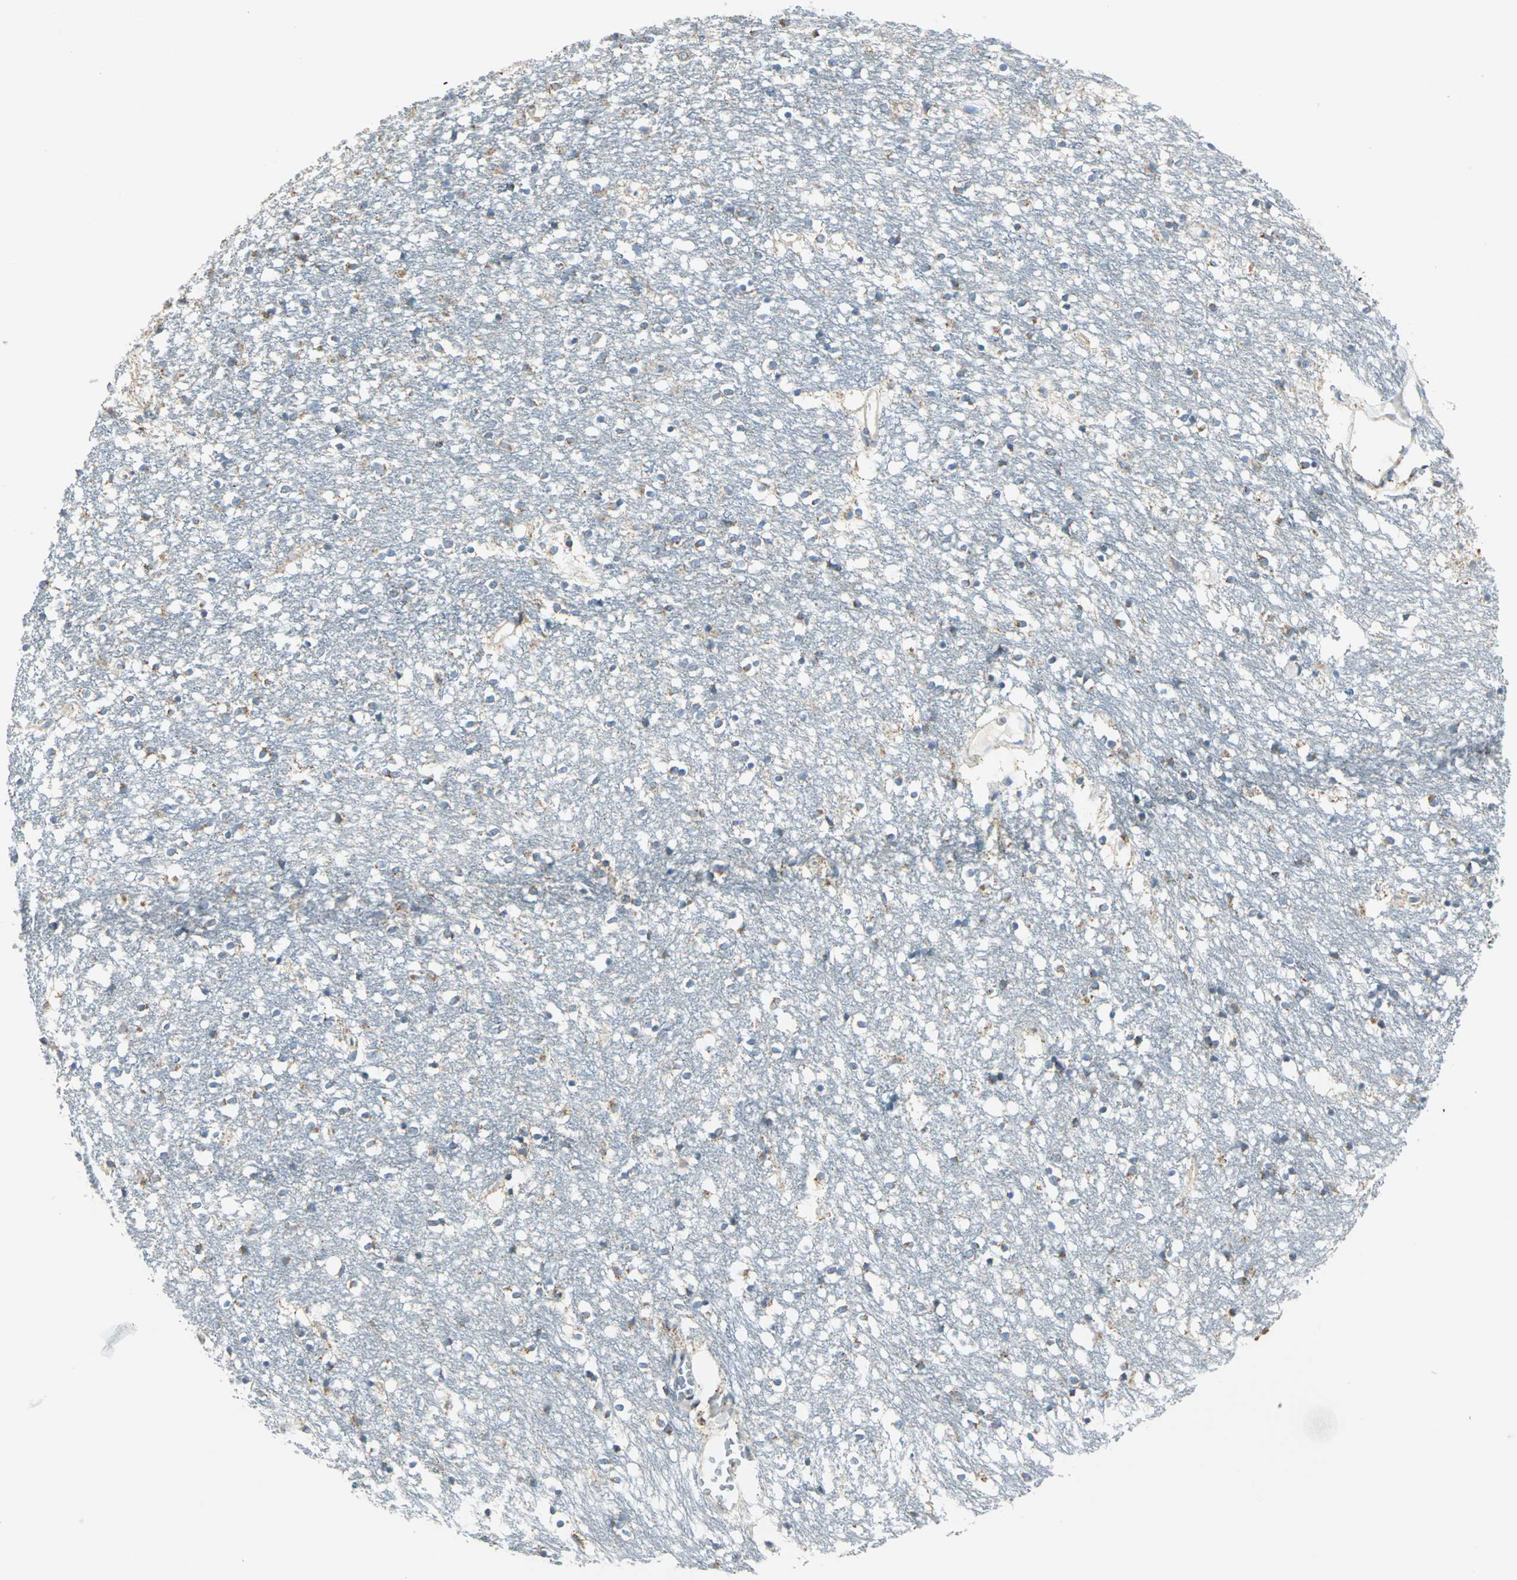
{"staining": {"intensity": "moderate", "quantity": "25%-75%", "location": "cytoplasmic/membranous"}, "tissue": "caudate", "cell_type": "Glial cells", "image_type": "normal", "snomed": [{"axis": "morphology", "description": "Normal tissue, NOS"}, {"axis": "topography", "description": "Lateral ventricle wall"}], "caption": "Glial cells show medium levels of moderate cytoplasmic/membranous positivity in approximately 25%-75% of cells in normal caudate. (brown staining indicates protein expression, while blue staining denotes nuclei).", "gene": "ACADM", "patient": {"sex": "female", "age": 54}}